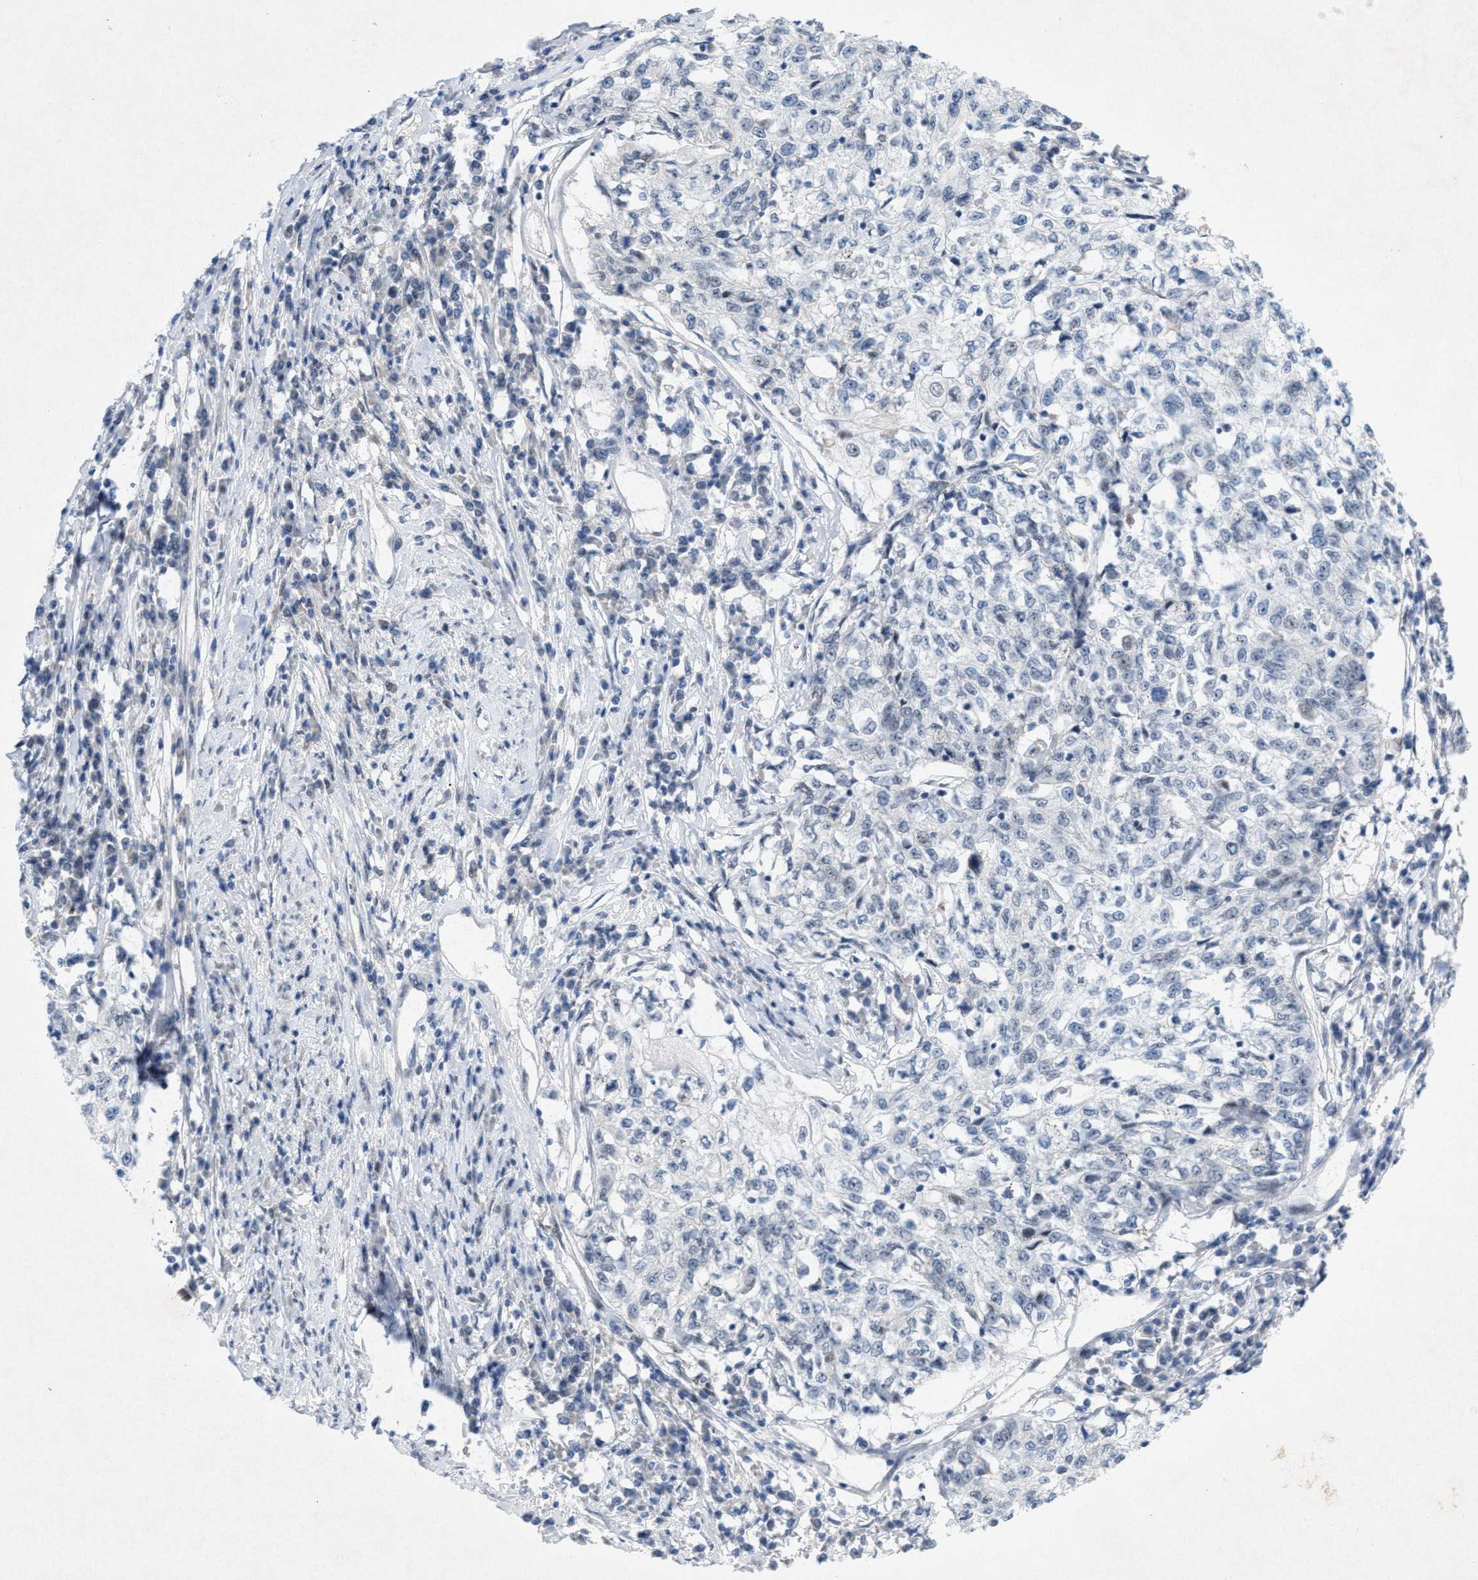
{"staining": {"intensity": "negative", "quantity": "none", "location": "none"}, "tissue": "cervical cancer", "cell_type": "Tumor cells", "image_type": "cancer", "snomed": [{"axis": "morphology", "description": "Squamous cell carcinoma, NOS"}, {"axis": "topography", "description": "Cervix"}], "caption": "A histopathology image of squamous cell carcinoma (cervical) stained for a protein exhibits no brown staining in tumor cells.", "gene": "WIPI2", "patient": {"sex": "female", "age": 57}}